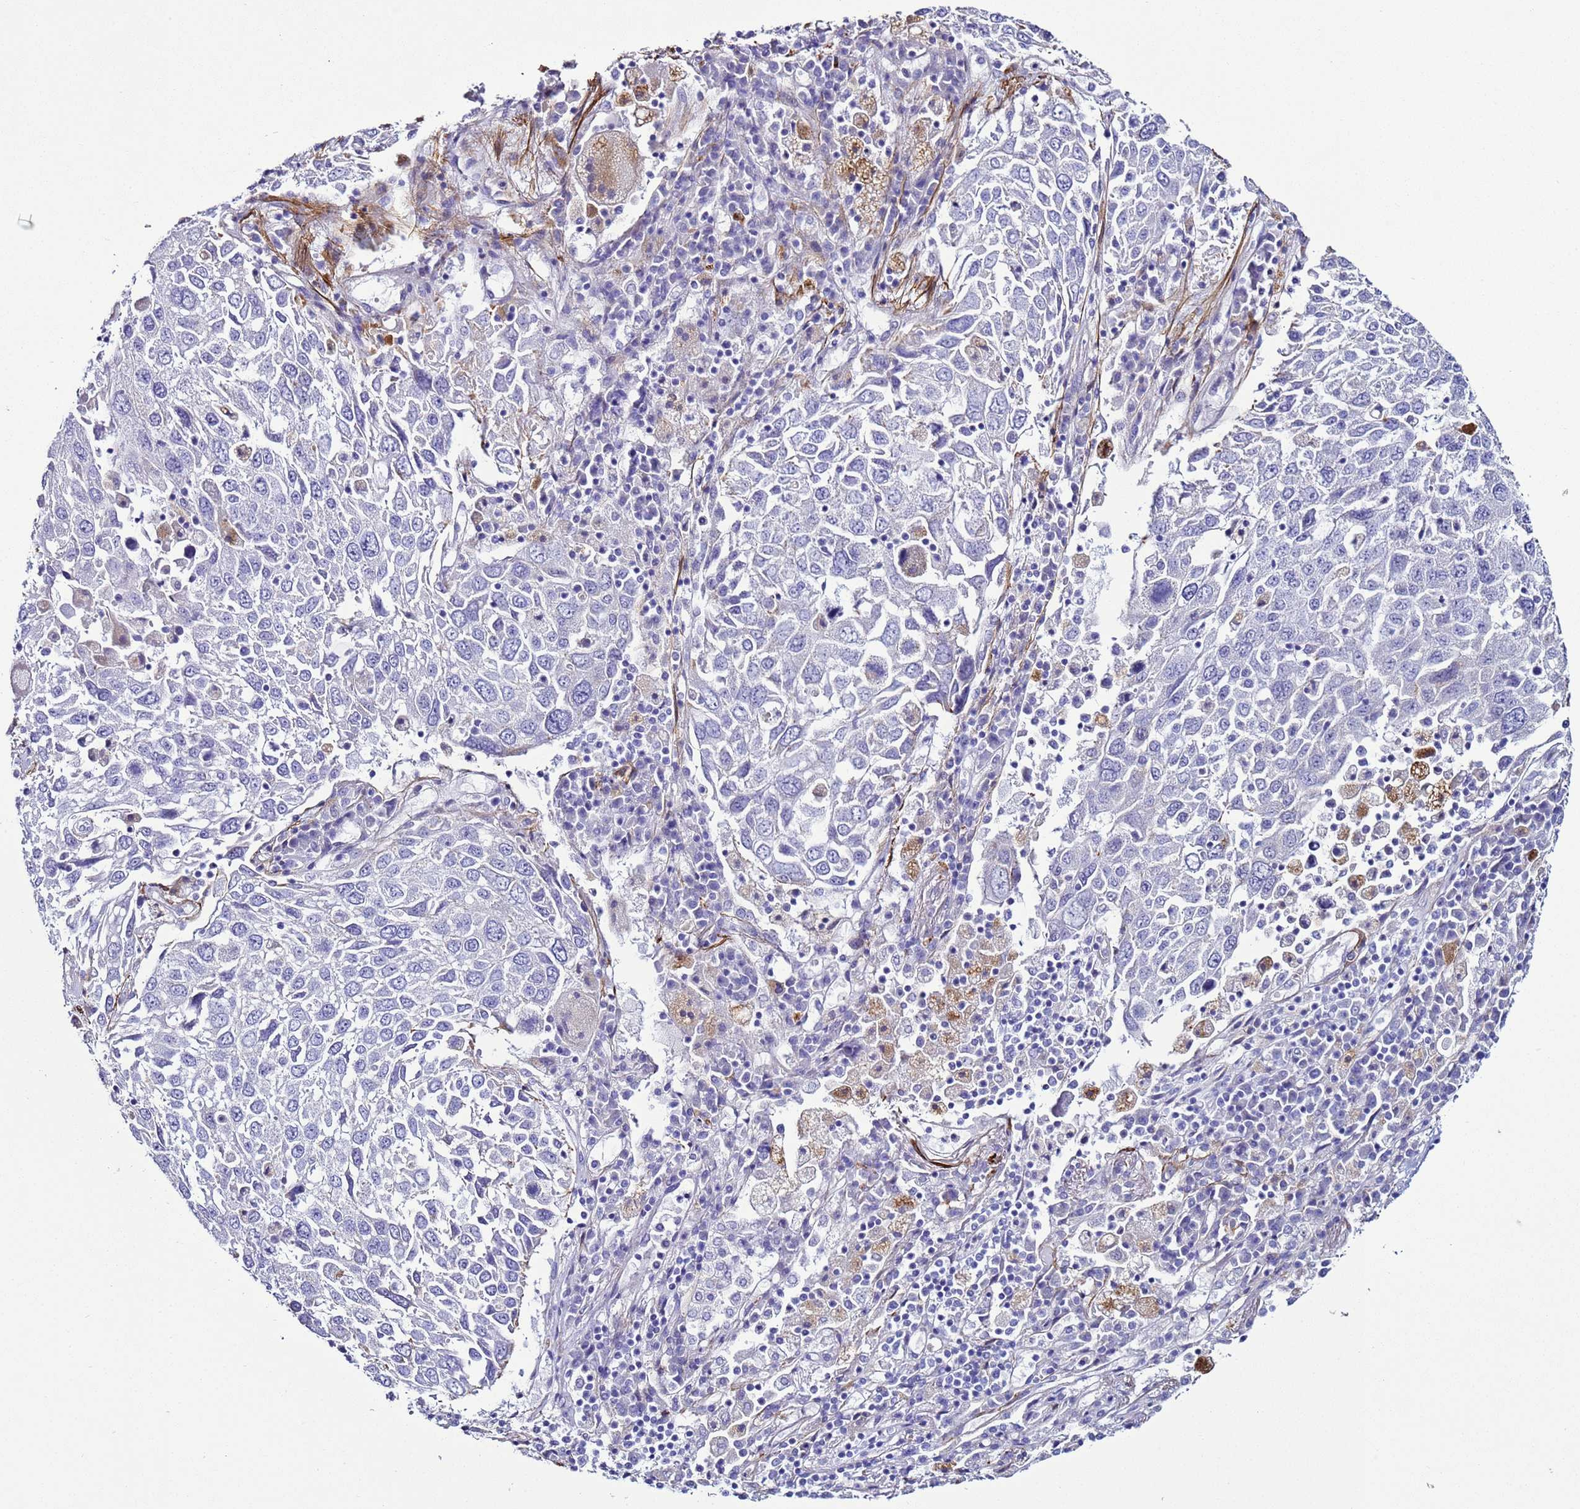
{"staining": {"intensity": "negative", "quantity": "none", "location": "none"}, "tissue": "lung cancer", "cell_type": "Tumor cells", "image_type": "cancer", "snomed": [{"axis": "morphology", "description": "Squamous cell carcinoma, NOS"}, {"axis": "topography", "description": "Lung"}], "caption": "The photomicrograph shows no staining of tumor cells in lung cancer (squamous cell carcinoma).", "gene": "RABL2B", "patient": {"sex": "male", "age": 65}}